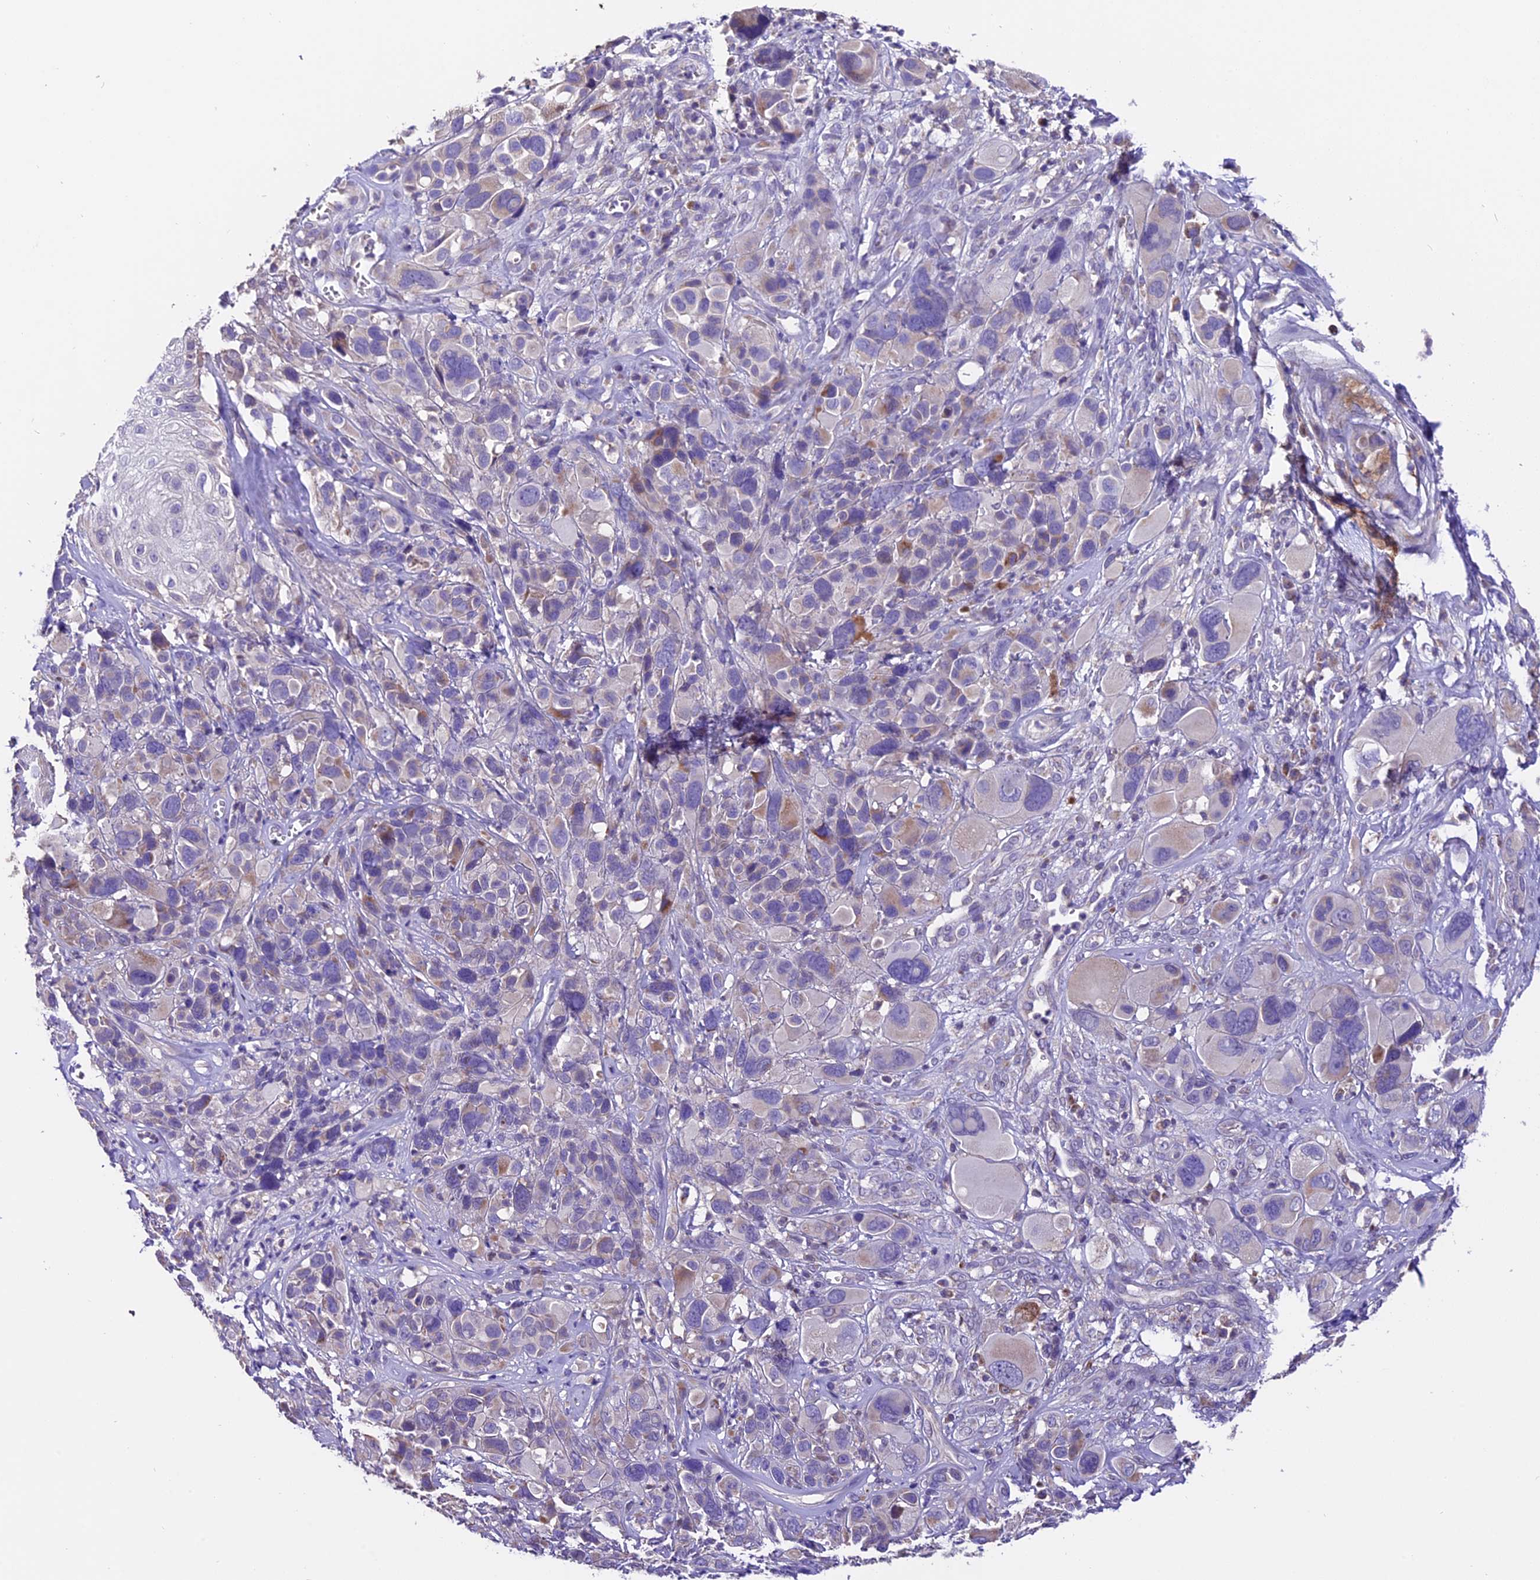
{"staining": {"intensity": "negative", "quantity": "none", "location": "none"}, "tissue": "melanoma", "cell_type": "Tumor cells", "image_type": "cancer", "snomed": [{"axis": "morphology", "description": "Malignant melanoma, NOS"}, {"axis": "topography", "description": "Skin of trunk"}], "caption": "DAB (3,3'-diaminobenzidine) immunohistochemical staining of human malignant melanoma displays no significant staining in tumor cells. (DAB (3,3'-diaminobenzidine) immunohistochemistry (IHC) with hematoxylin counter stain).", "gene": "DDX28", "patient": {"sex": "male", "age": 71}}